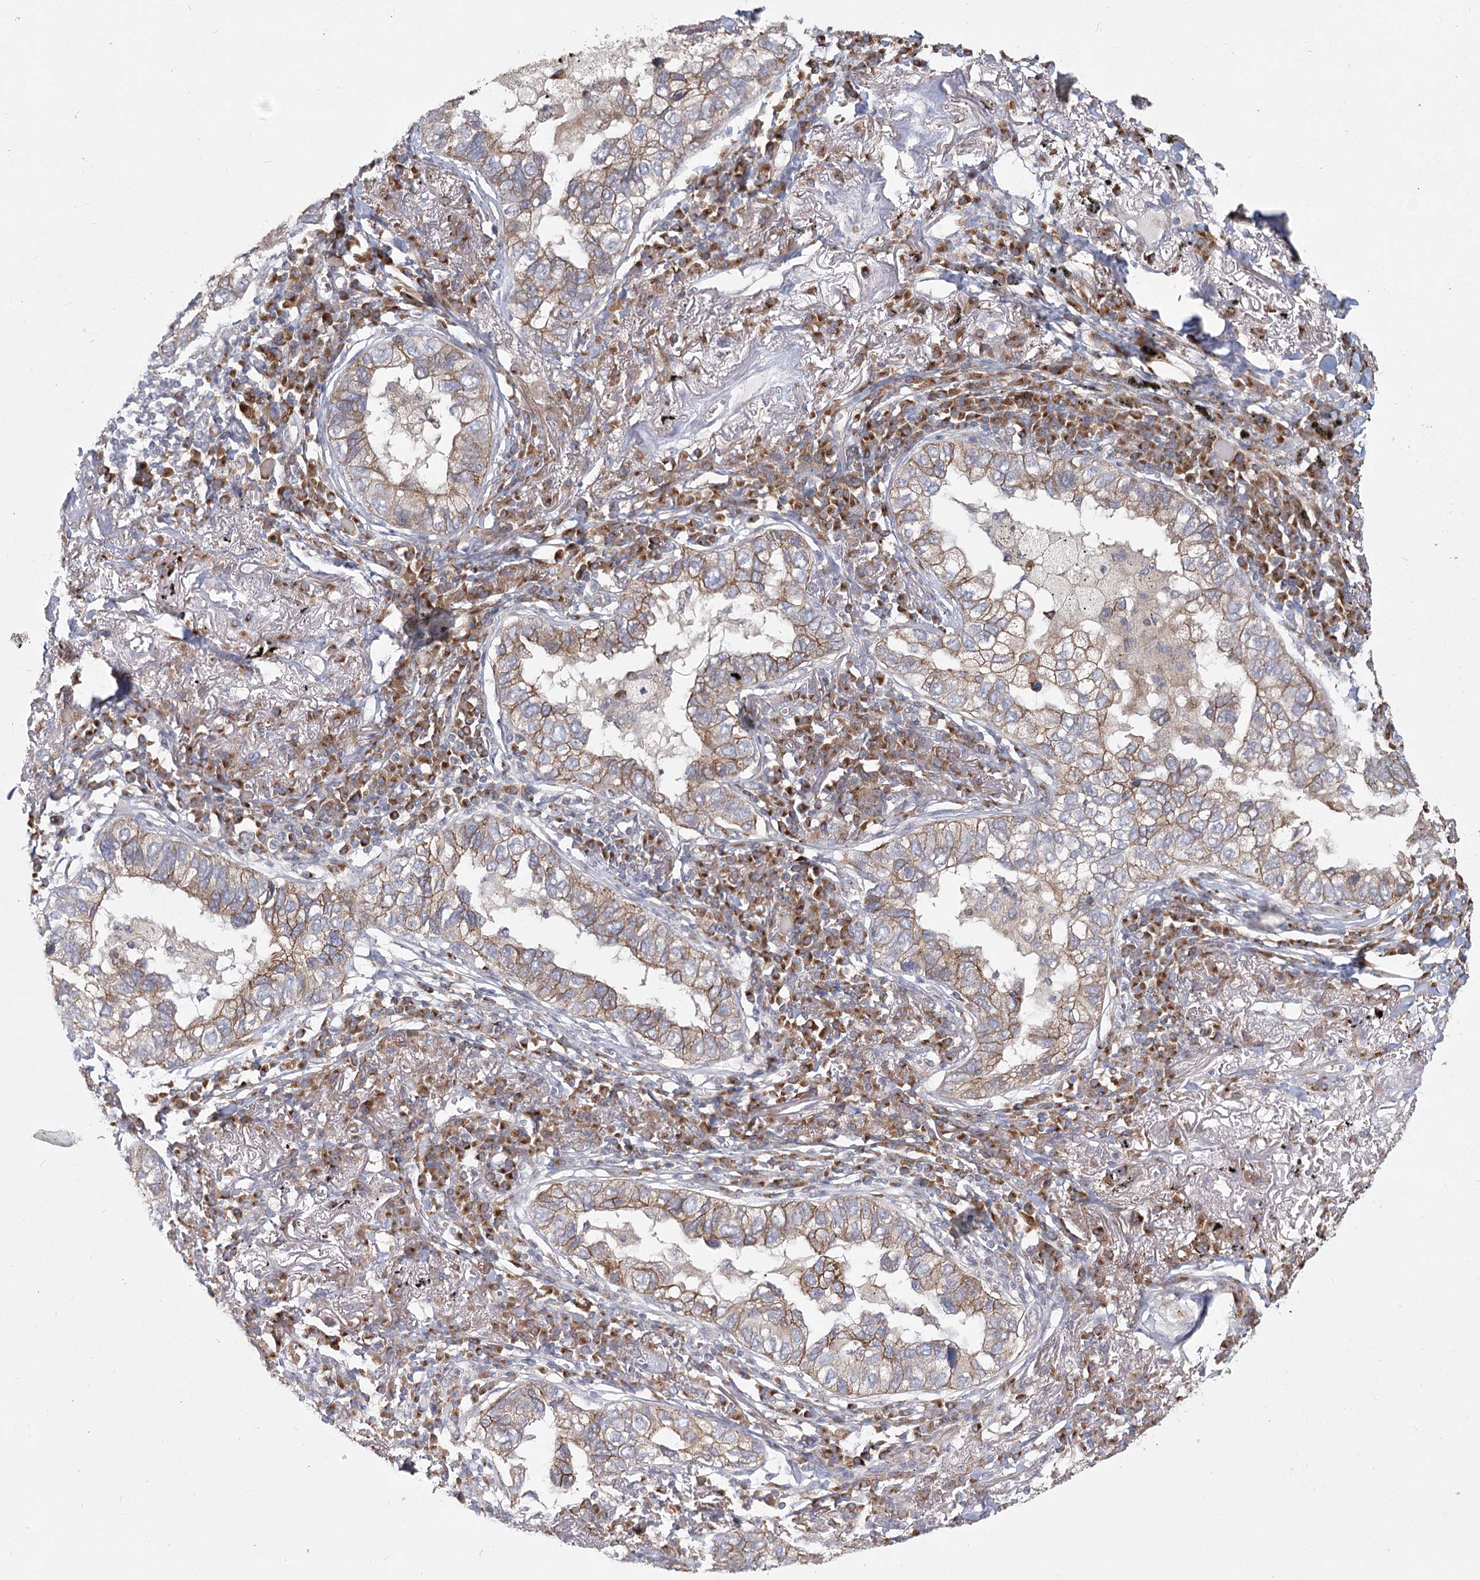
{"staining": {"intensity": "moderate", "quantity": ">75%", "location": "cytoplasmic/membranous"}, "tissue": "lung cancer", "cell_type": "Tumor cells", "image_type": "cancer", "snomed": [{"axis": "morphology", "description": "Adenocarcinoma, NOS"}, {"axis": "topography", "description": "Lung"}], "caption": "Immunohistochemical staining of lung cancer (adenocarcinoma) demonstrates medium levels of moderate cytoplasmic/membranous staining in approximately >75% of tumor cells.", "gene": "CNTLN", "patient": {"sex": "male", "age": 65}}